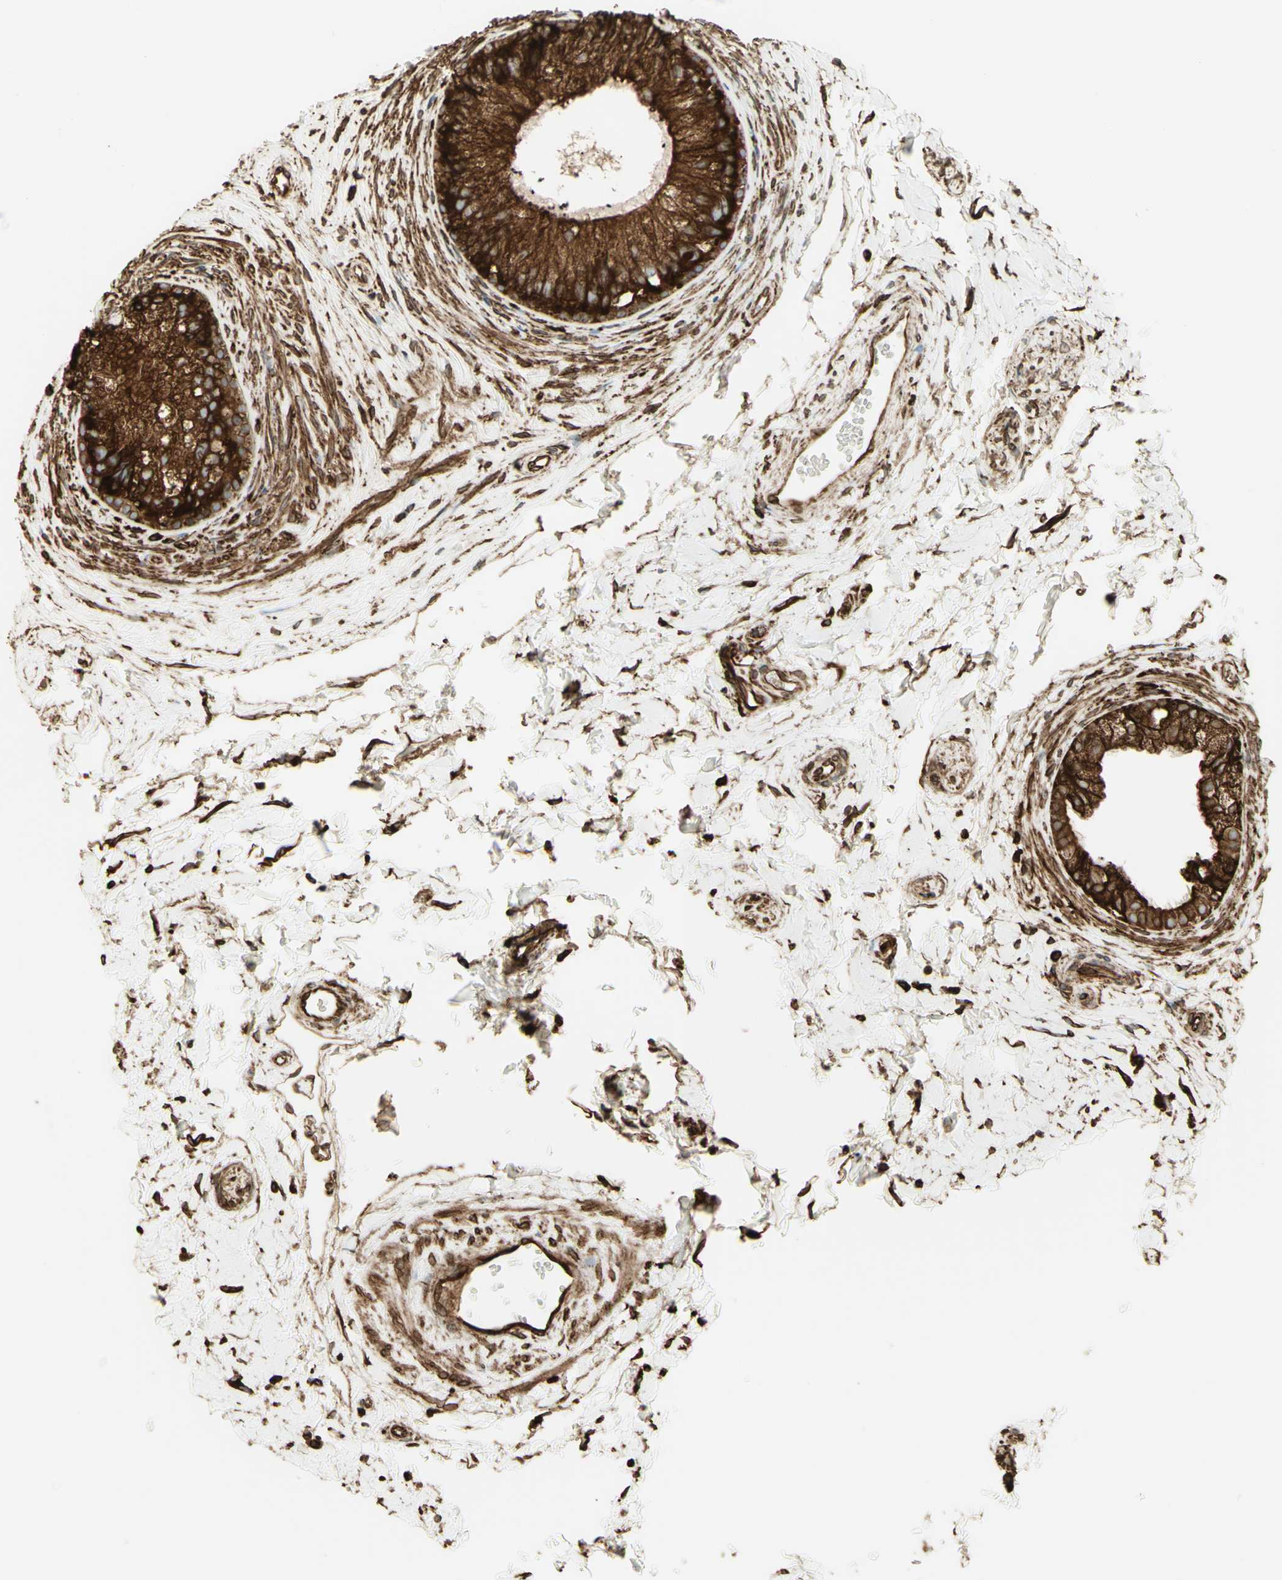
{"staining": {"intensity": "strong", "quantity": ">75%", "location": "cytoplasmic/membranous"}, "tissue": "epididymis", "cell_type": "Glandular cells", "image_type": "normal", "snomed": [{"axis": "morphology", "description": "Normal tissue, NOS"}, {"axis": "topography", "description": "Epididymis"}], "caption": "An IHC histopathology image of unremarkable tissue is shown. Protein staining in brown shows strong cytoplasmic/membranous positivity in epididymis within glandular cells.", "gene": "CANX", "patient": {"sex": "male", "age": 56}}